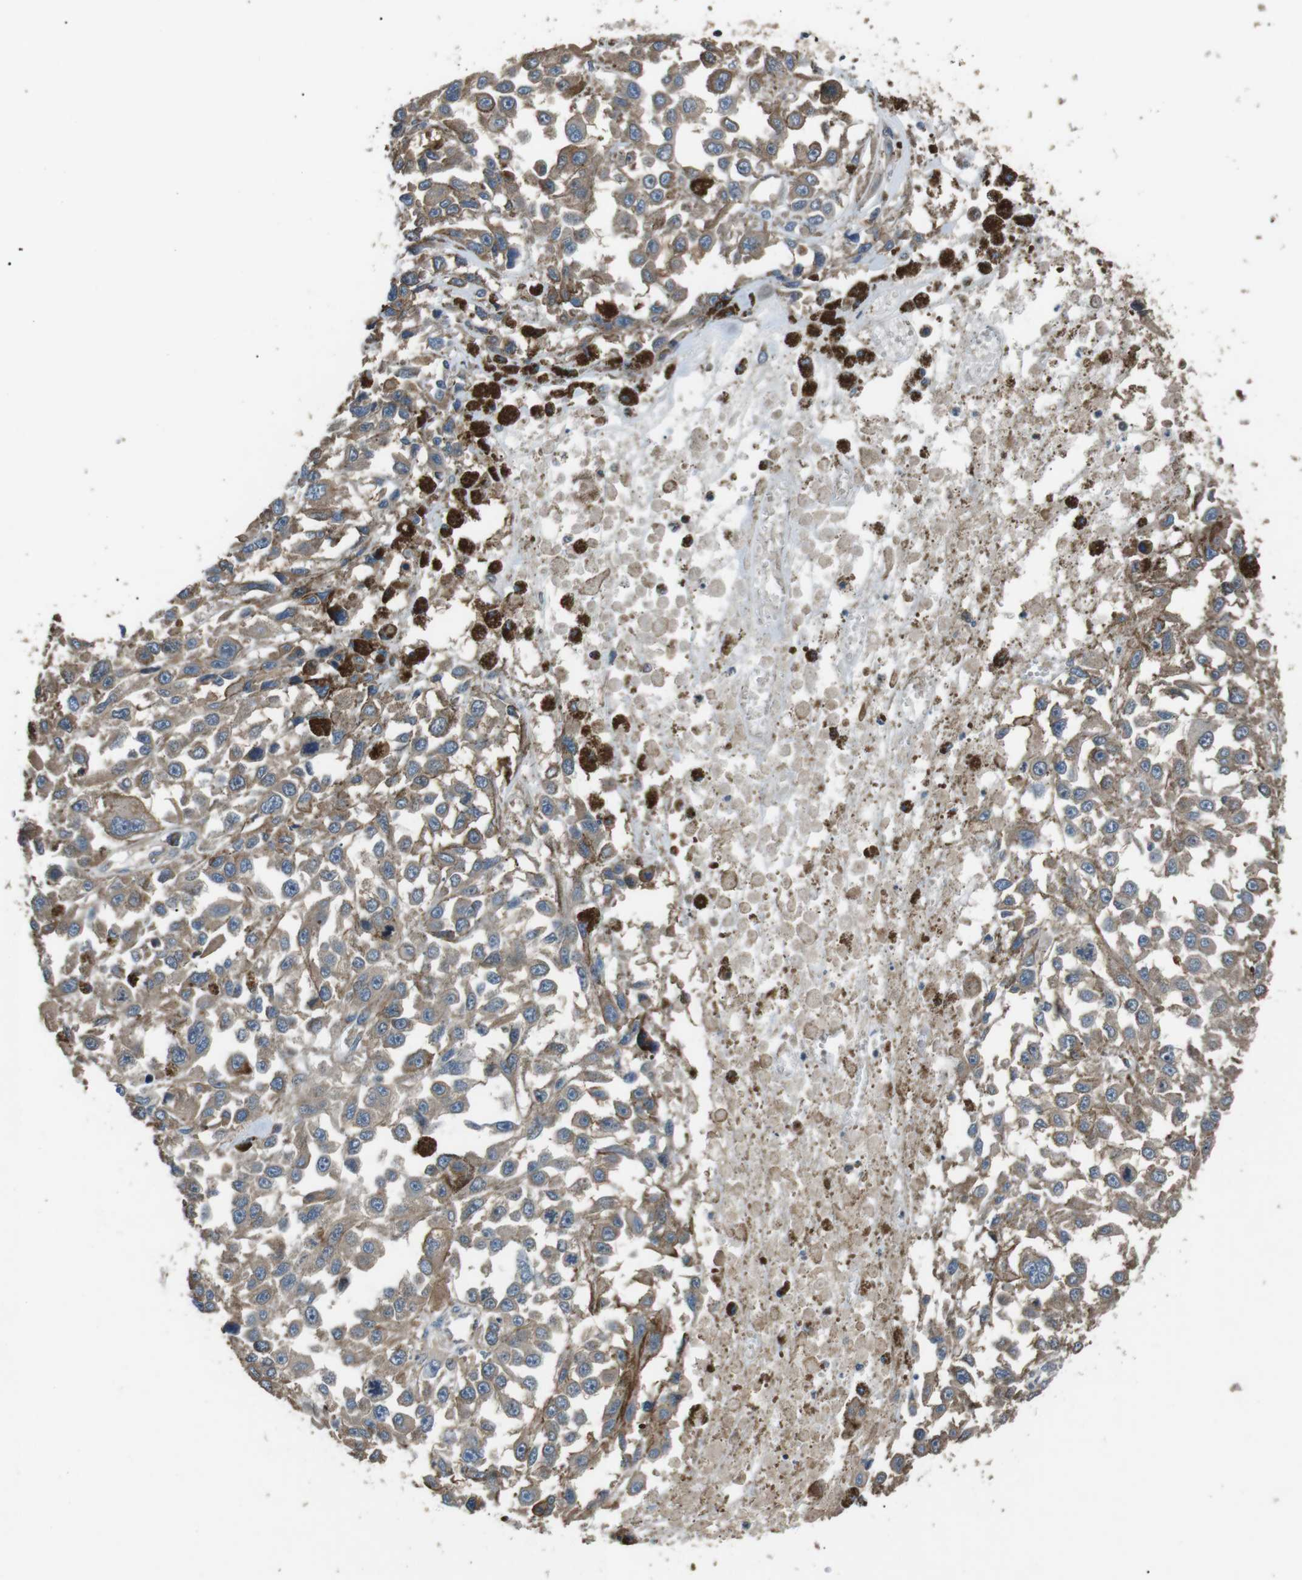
{"staining": {"intensity": "weak", "quantity": ">75%", "location": "cytoplasmic/membranous"}, "tissue": "melanoma", "cell_type": "Tumor cells", "image_type": "cancer", "snomed": [{"axis": "morphology", "description": "Malignant melanoma, Metastatic site"}, {"axis": "topography", "description": "Lymph node"}], "caption": "Immunohistochemistry (IHC) (DAB) staining of human melanoma exhibits weak cytoplasmic/membranous protein positivity in about >75% of tumor cells. The staining was performed using DAB to visualize the protein expression in brown, while the nuclei were stained in blue with hematoxylin (Magnification: 20x).", "gene": "GPR161", "patient": {"sex": "male", "age": 59}}